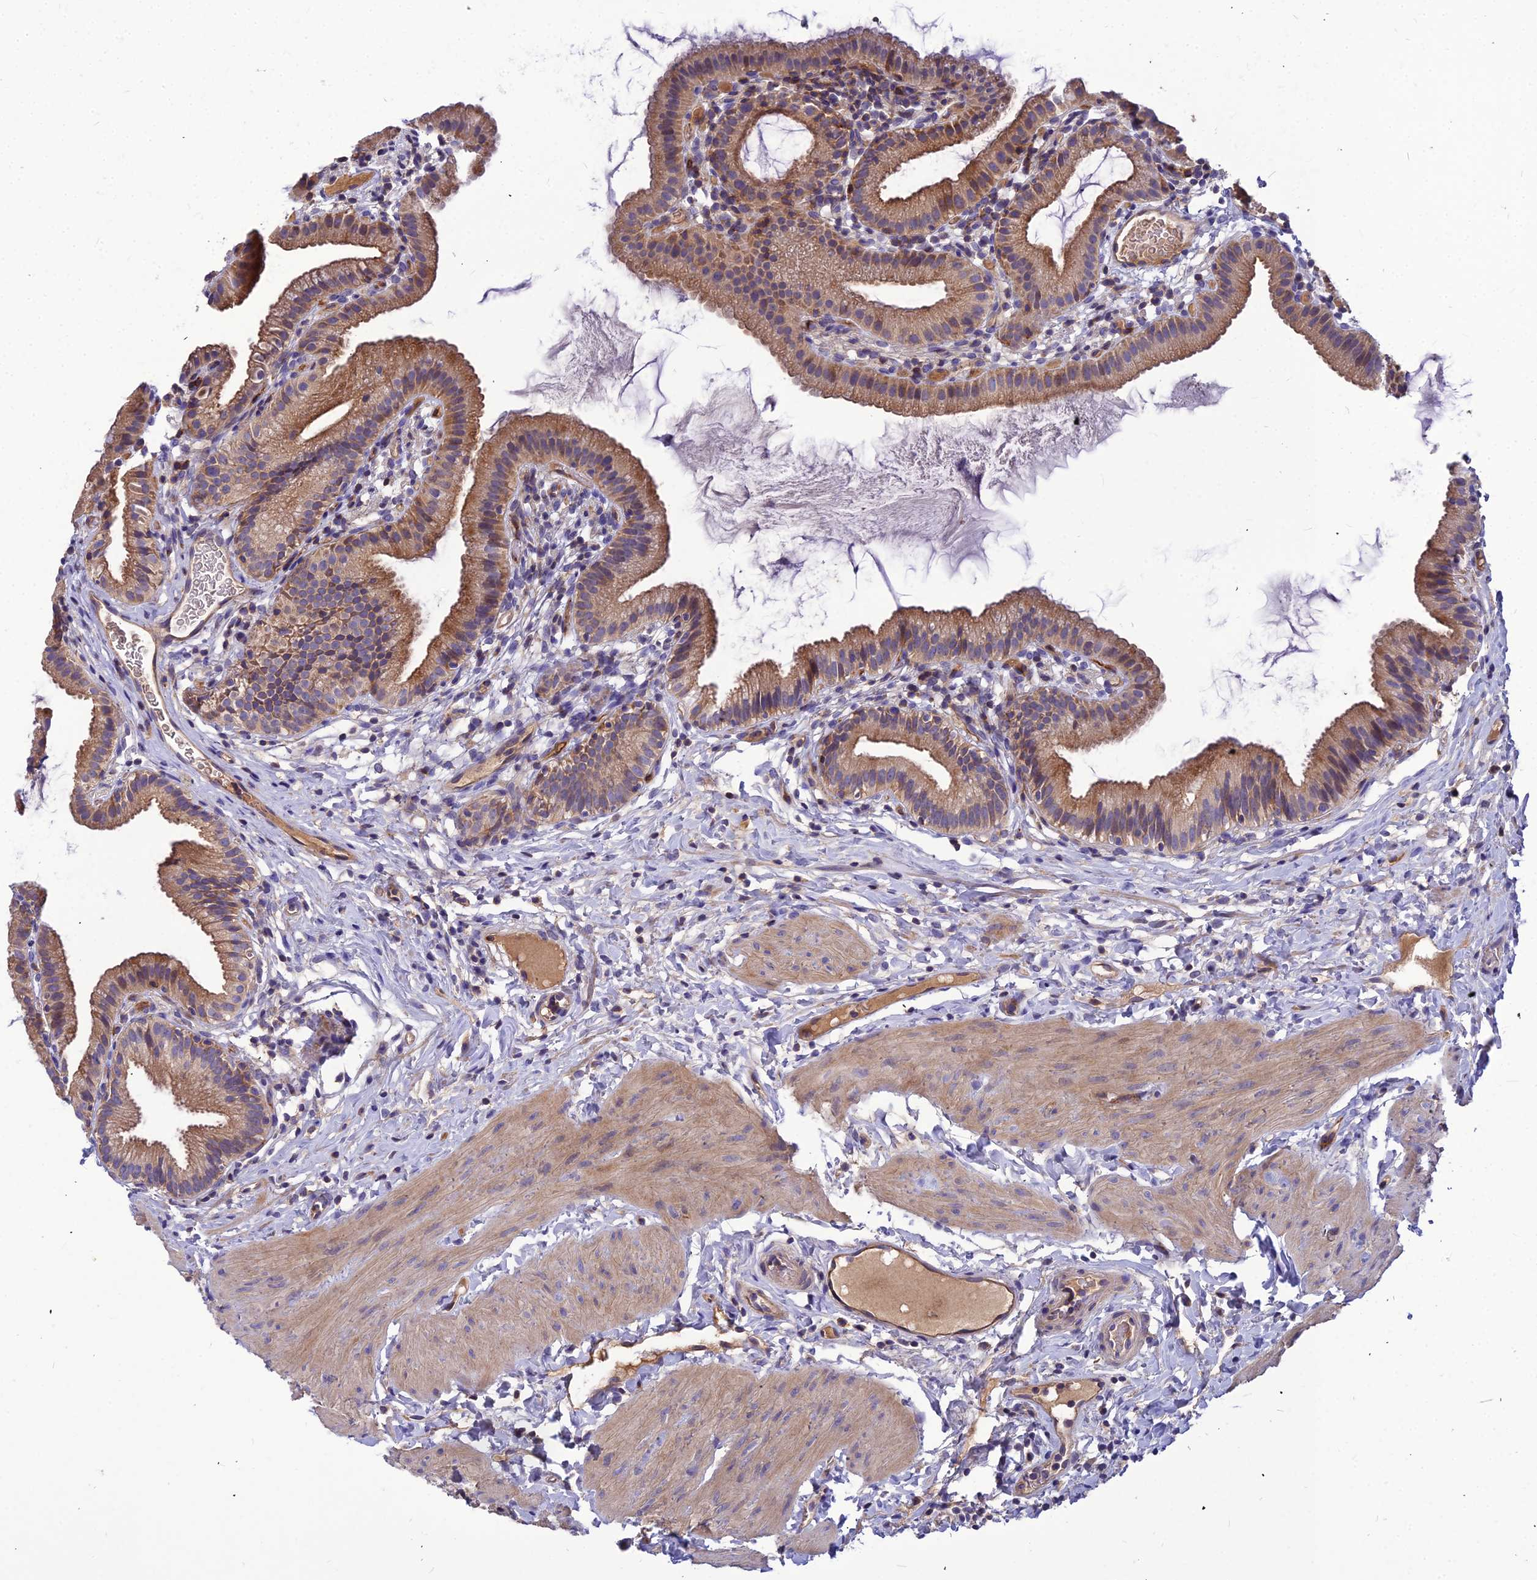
{"staining": {"intensity": "moderate", "quantity": ">75%", "location": "cytoplasmic/membranous"}, "tissue": "gallbladder", "cell_type": "Glandular cells", "image_type": "normal", "snomed": [{"axis": "morphology", "description": "Normal tissue, NOS"}, {"axis": "topography", "description": "Gallbladder"}], "caption": "Immunohistochemistry histopathology image of normal gallbladder stained for a protein (brown), which displays medium levels of moderate cytoplasmic/membranous positivity in about >75% of glandular cells.", "gene": "ASPHD1", "patient": {"sex": "female", "age": 46}}